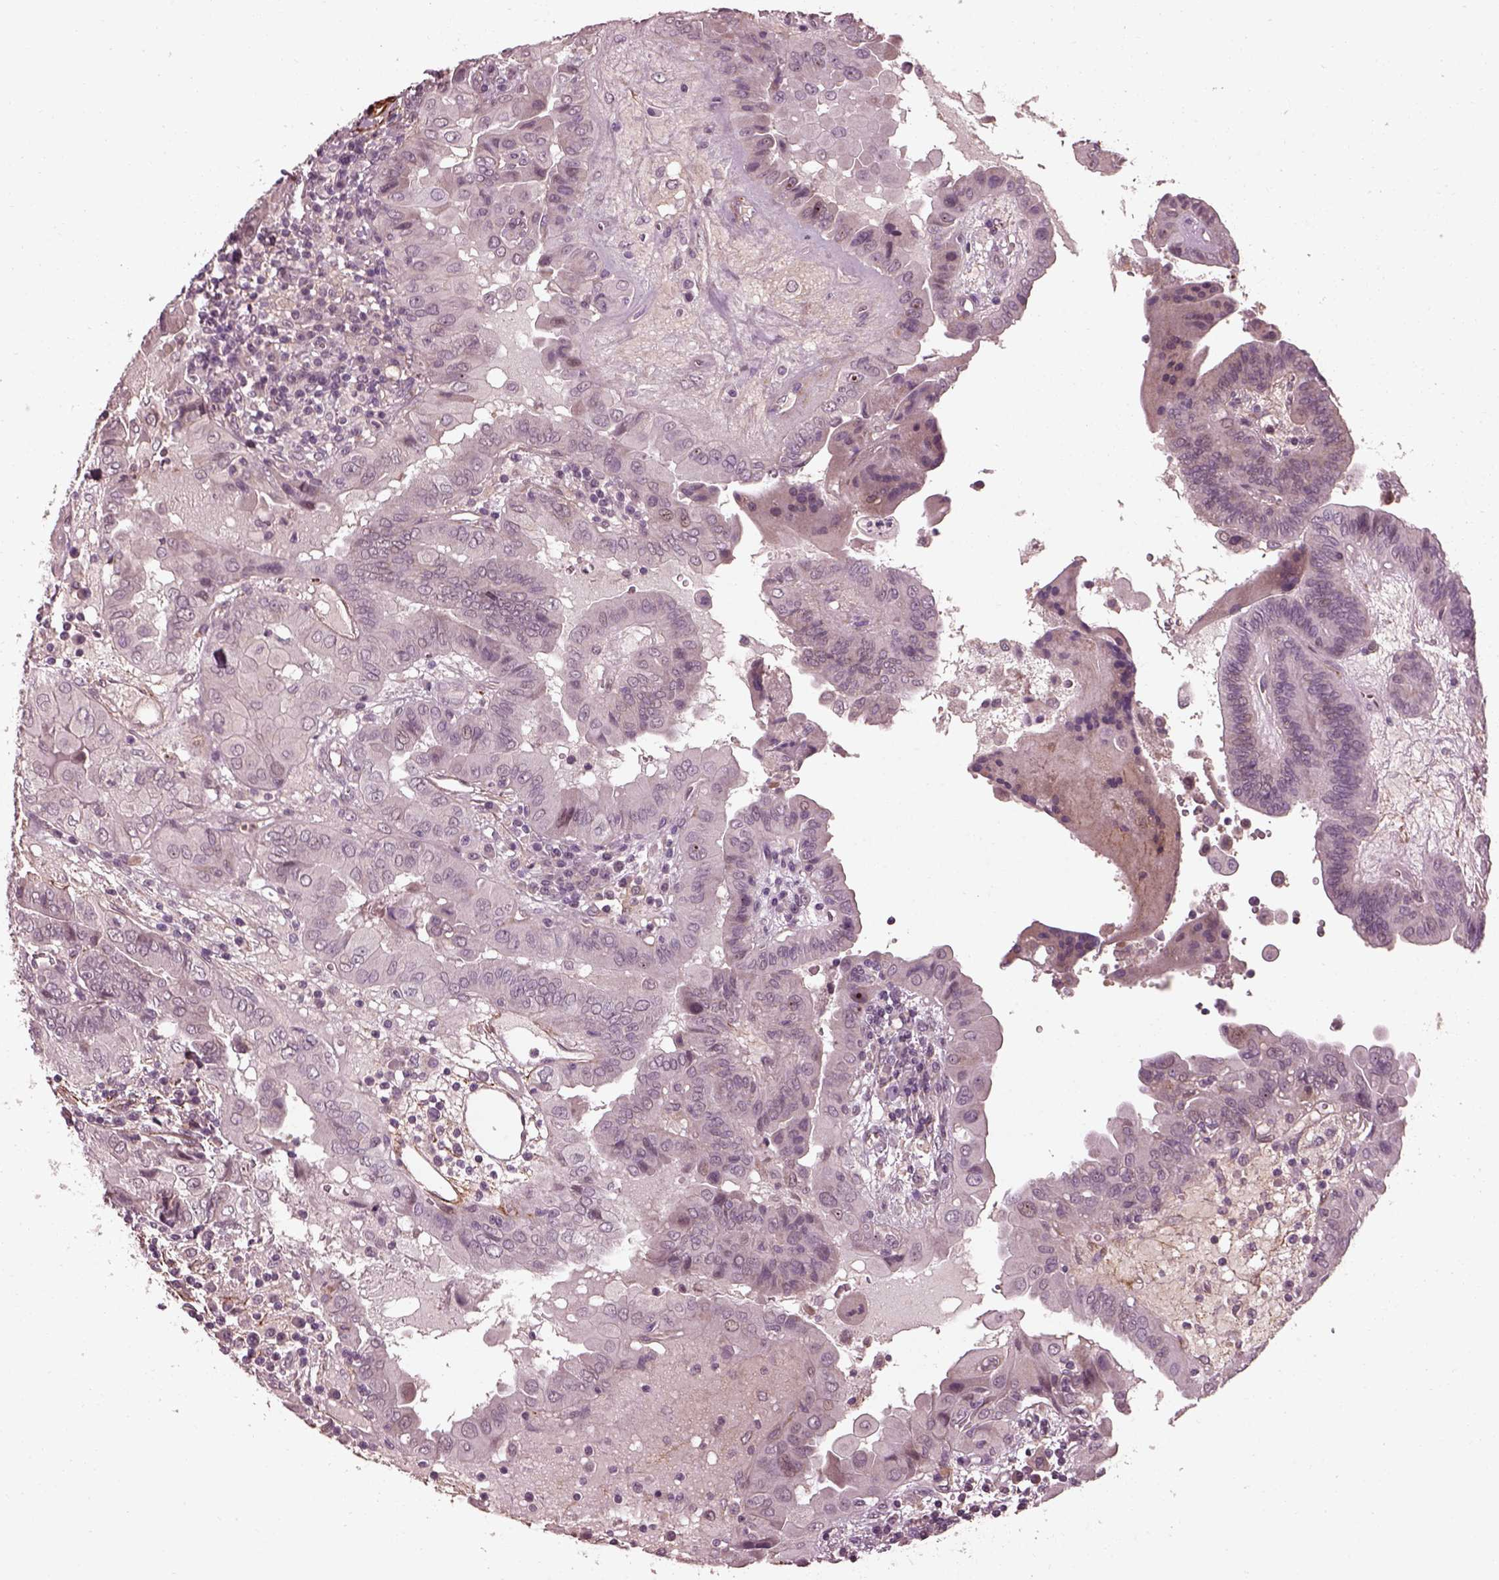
{"staining": {"intensity": "negative", "quantity": "none", "location": "none"}, "tissue": "thyroid cancer", "cell_type": "Tumor cells", "image_type": "cancer", "snomed": [{"axis": "morphology", "description": "Papillary adenocarcinoma, NOS"}, {"axis": "topography", "description": "Thyroid gland"}], "caption": "The micrograph shows no staining of tumor cells in thyroid papillary adenocarcinoma. The staining is performed using DAB brown chromogen with nuclei counter-stained in using hematoxylin.", "gene": "EFEMP1", "patient": {"sex": "female", "age": 37}}